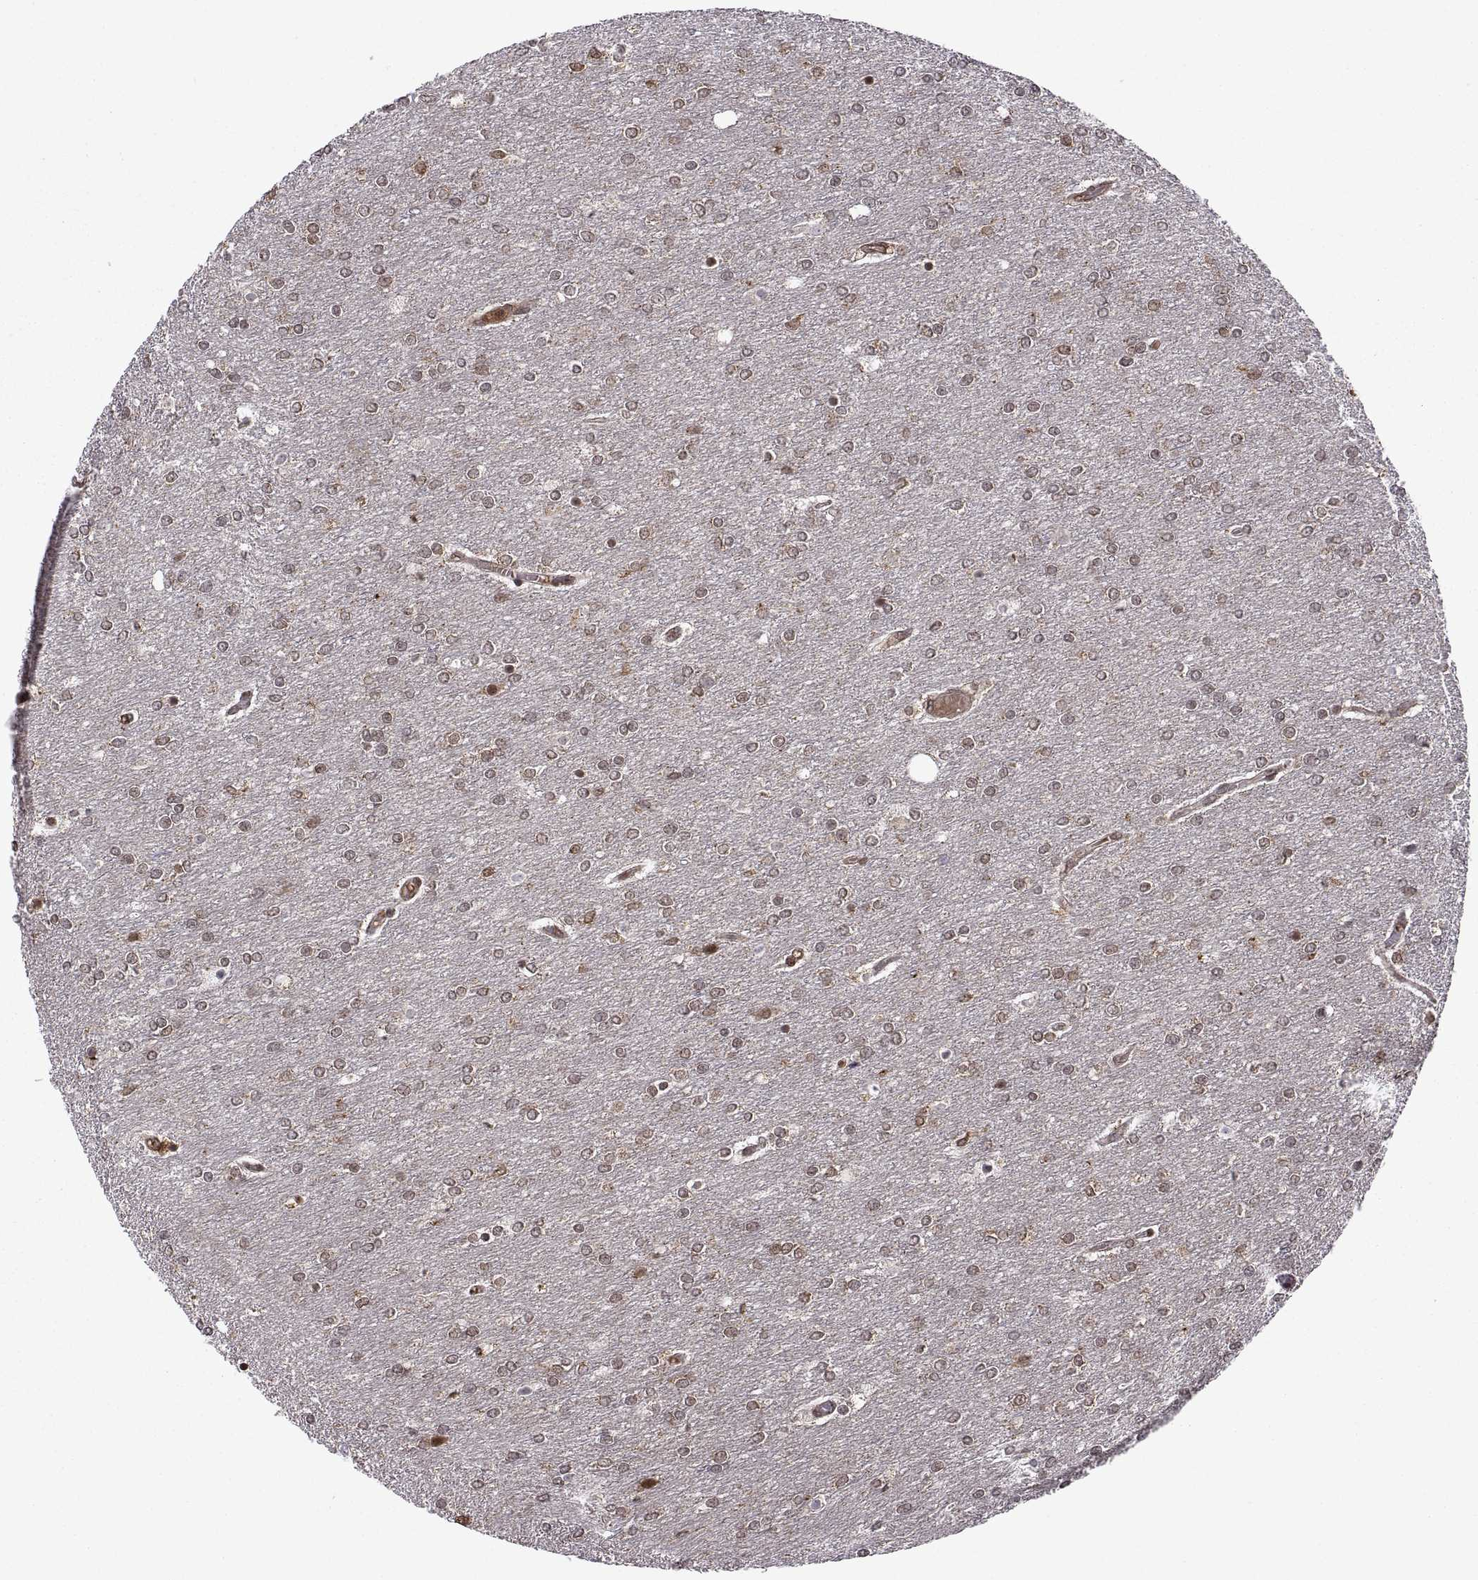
{"staining": {"intensity": "weak", "quantity": "25%-75%", "location": "nuclear"}, "tissue": "glioma", "cell_type": "Tumor cells", "image_type": "cancer", "snomed": [{"axis": "morphology", "description": "Glioma, malignant, High grade"}, {"axis": "topography", "description": "Brain"}], "caption": "Immunohistochemistry (IHC) of glioma displays low levels of weak nuclear staining in about 25%-75% of tumor cells. Using DAB (brown) and hematoxylin (blue) stains, captured at high magnification using brightfield microscopy.", "gene": "ZNRF2", "patient": {"sex": "female", "age": 61}}